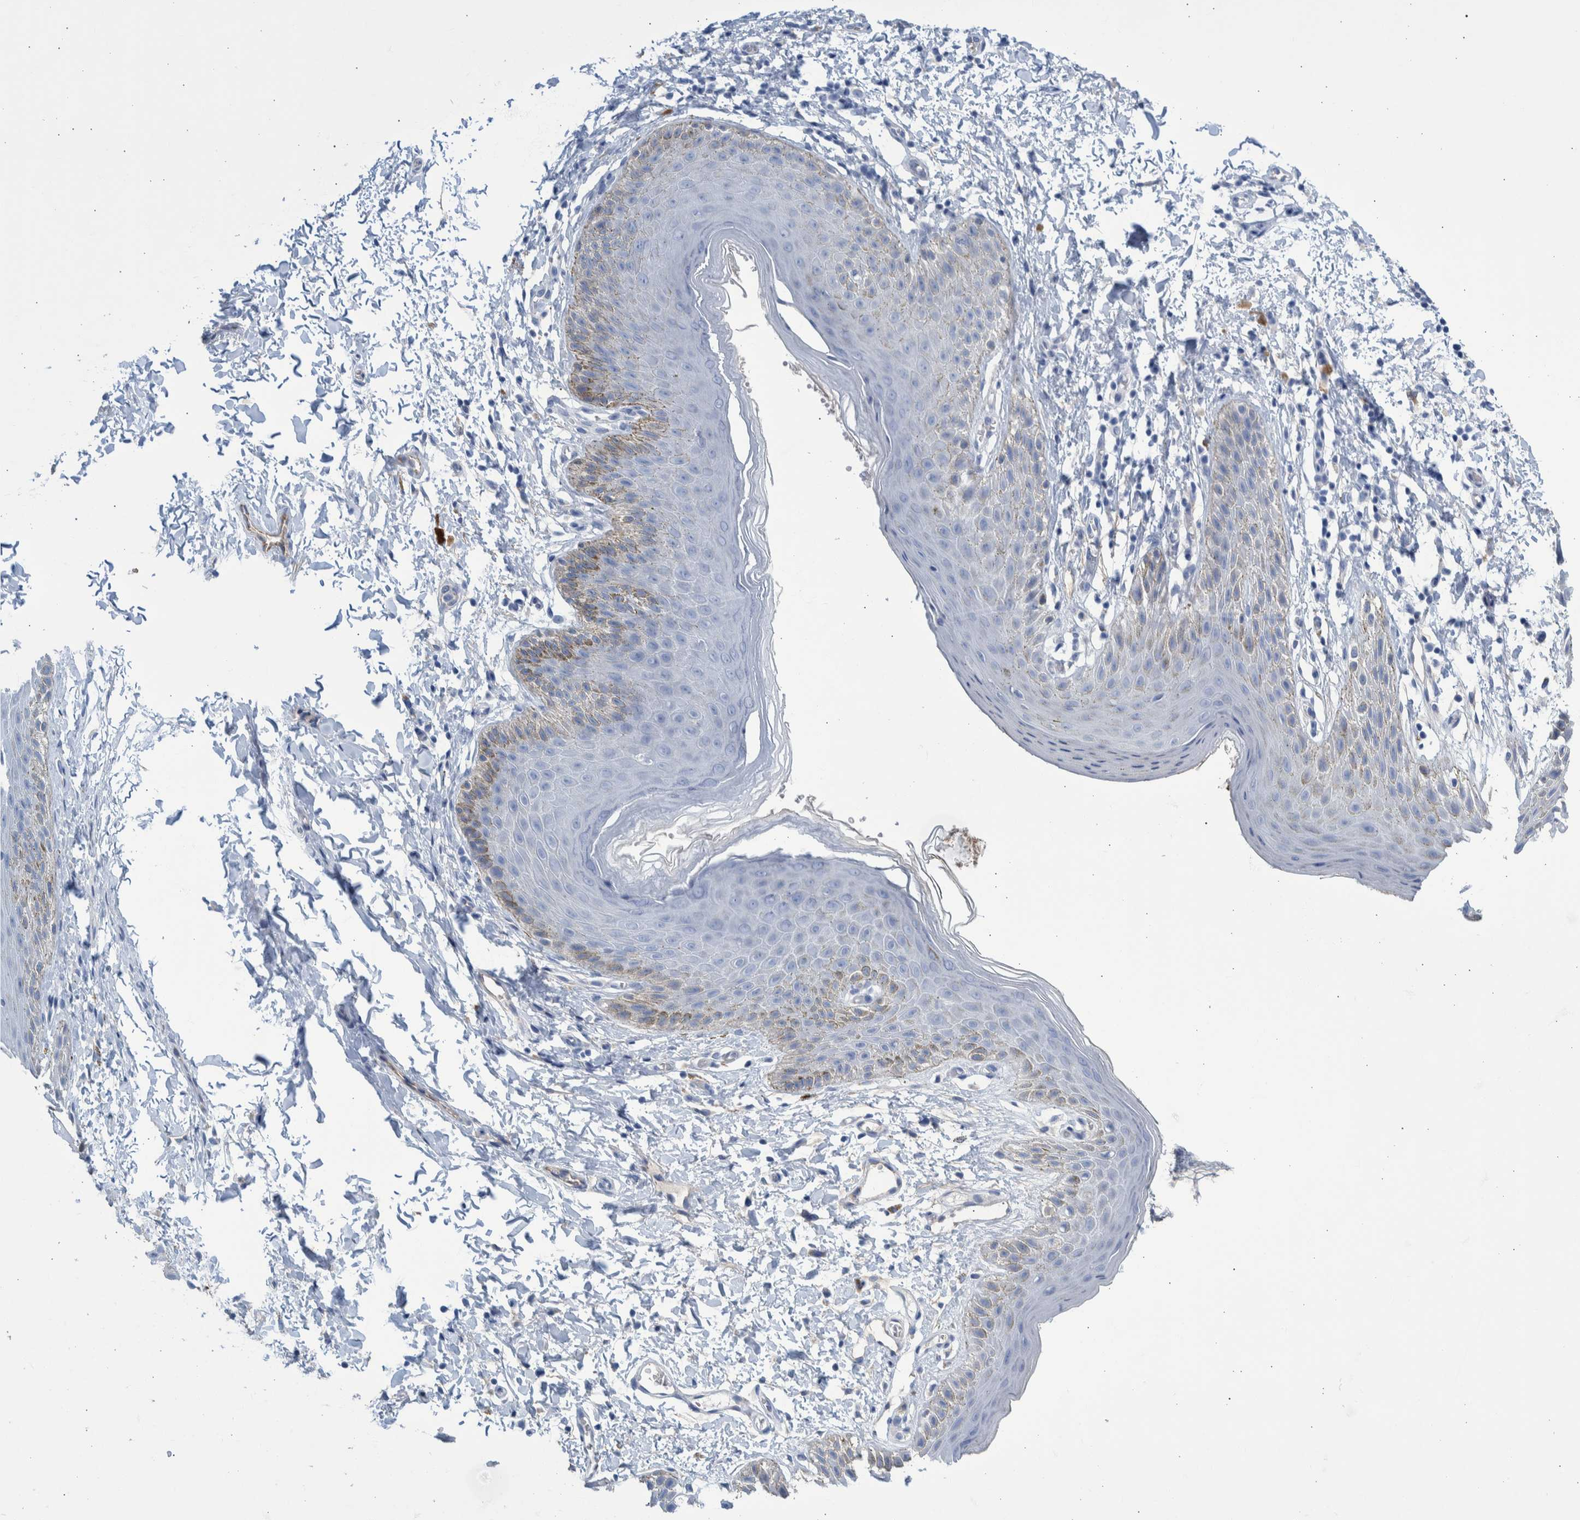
{"staining": {"intensity": "weak", "quantity": "<25%", "location": "cytoplasmic/membranous"}, "tissue": "skin", "cell_type": "Epidermal cells", "image_type": "normal", "snomed": [{"axis": "morphology", "description": "Normal tissue, NOS"}, {"axis": "topography", "description": "Anal"}, {"axis": "topography", "description": "Peripheral nerve tissue"}], "caption": "Immunohistochemical staining of normal human skin demonstrates no significant expression in epidermal cells.", "gene": "SLC34A3", "patient": {"sex": "male", "age": 44}}